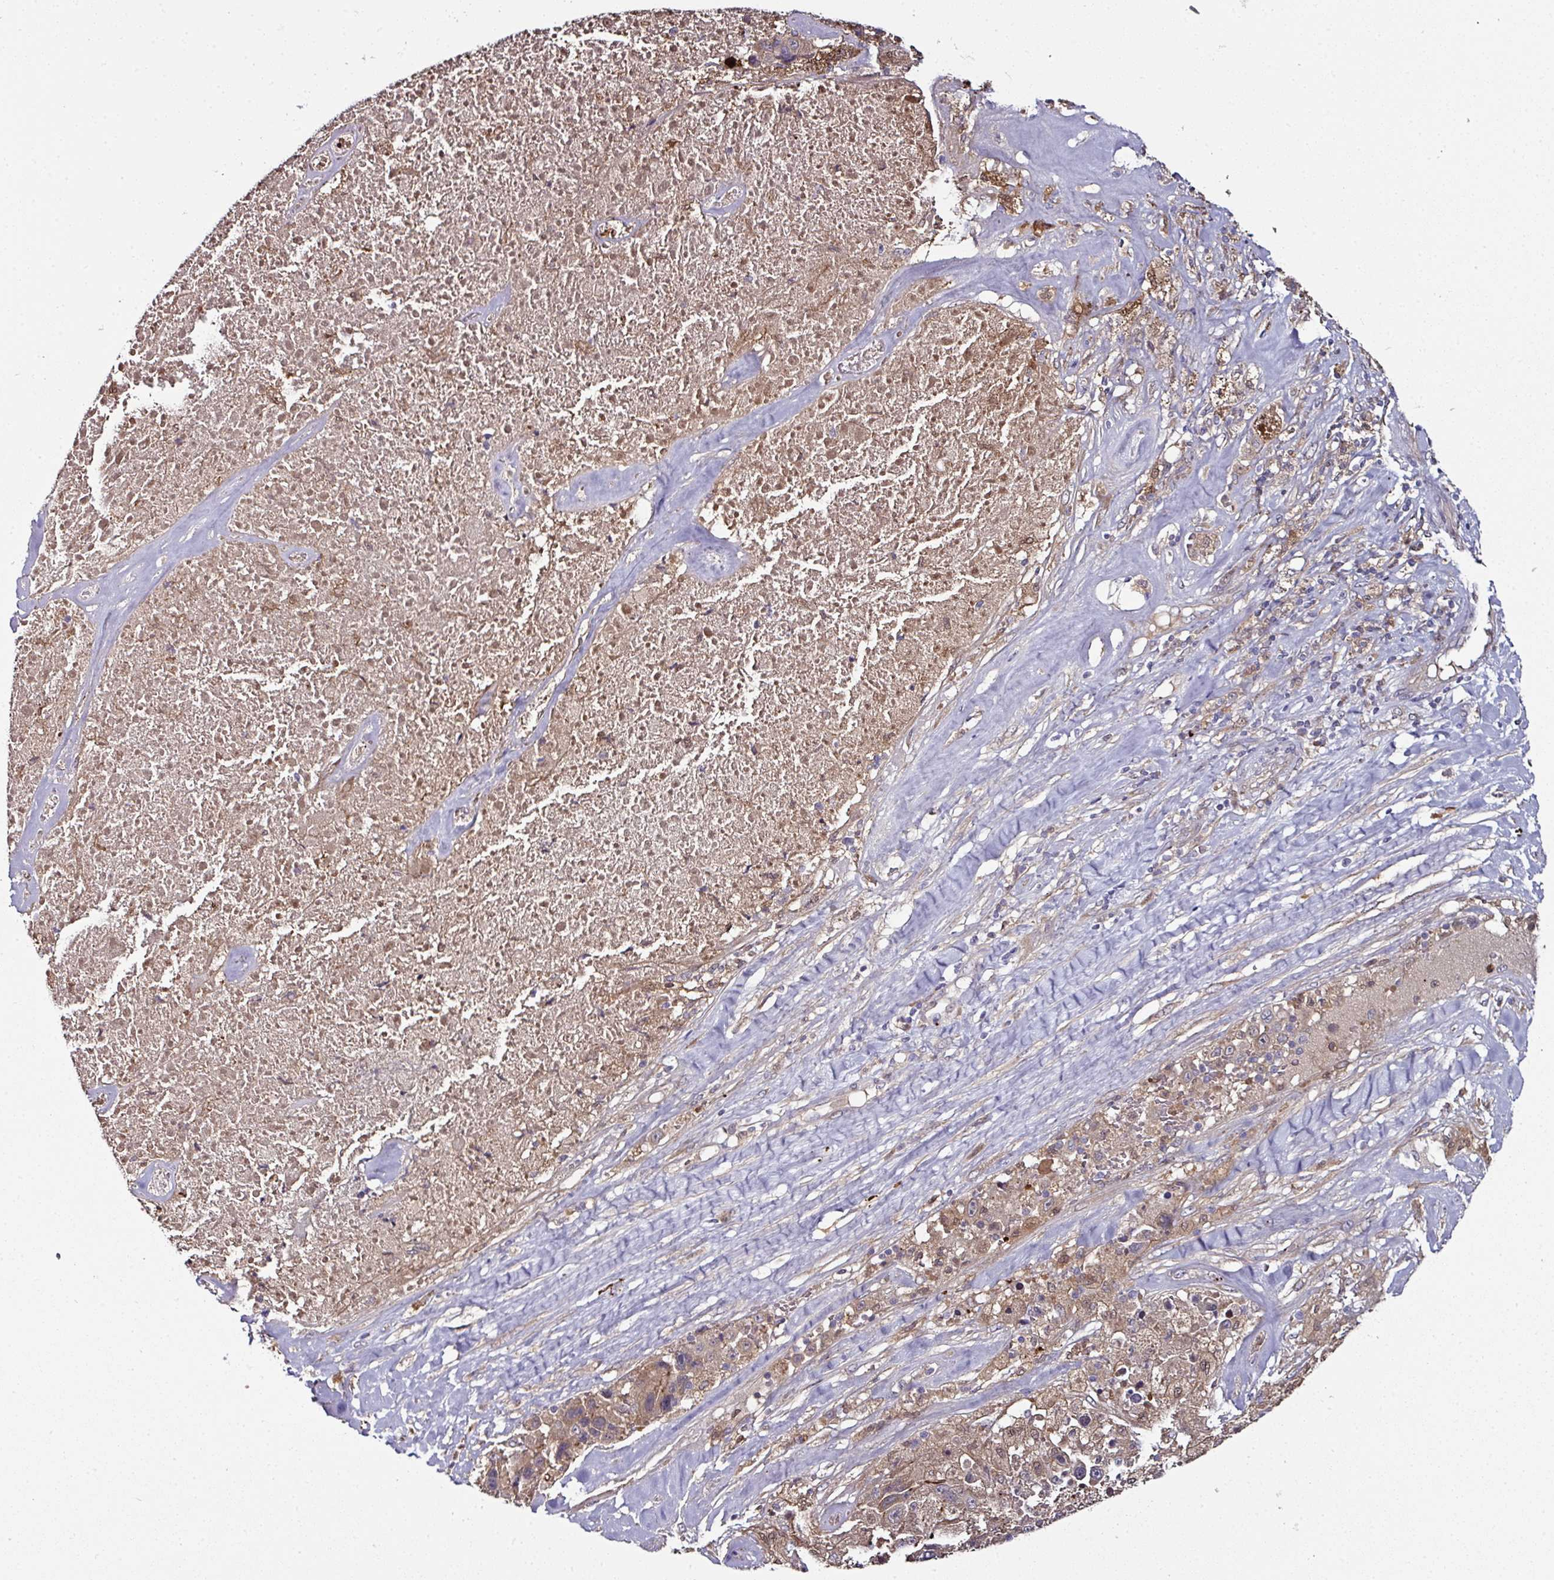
{"staining": {"intensity": "weak", "quantity": "25%-75%", "location": "cytoplasmic/membranous"}, "tissue": "melanoma", "cell_type": "Tumor cells", "image_type": "cancer", "snomed": [{"axis": "morphology", "description": "Malignant melanoma, Metastatic site"}, {"axis": "topography", "description": "Lymph node"}], "caption": "IHC photomicrograph of neoplastic tissue: human melanoma stained using immunohistochemistry reveals low levels of weak protein expression localized specifically in the cytoplasmic/membranous of tumor cells, appearing as a cytoplasmic/membranous brown color.", "gene": "CTDSP2", "patient": {"sex": "male", "age": 62}}